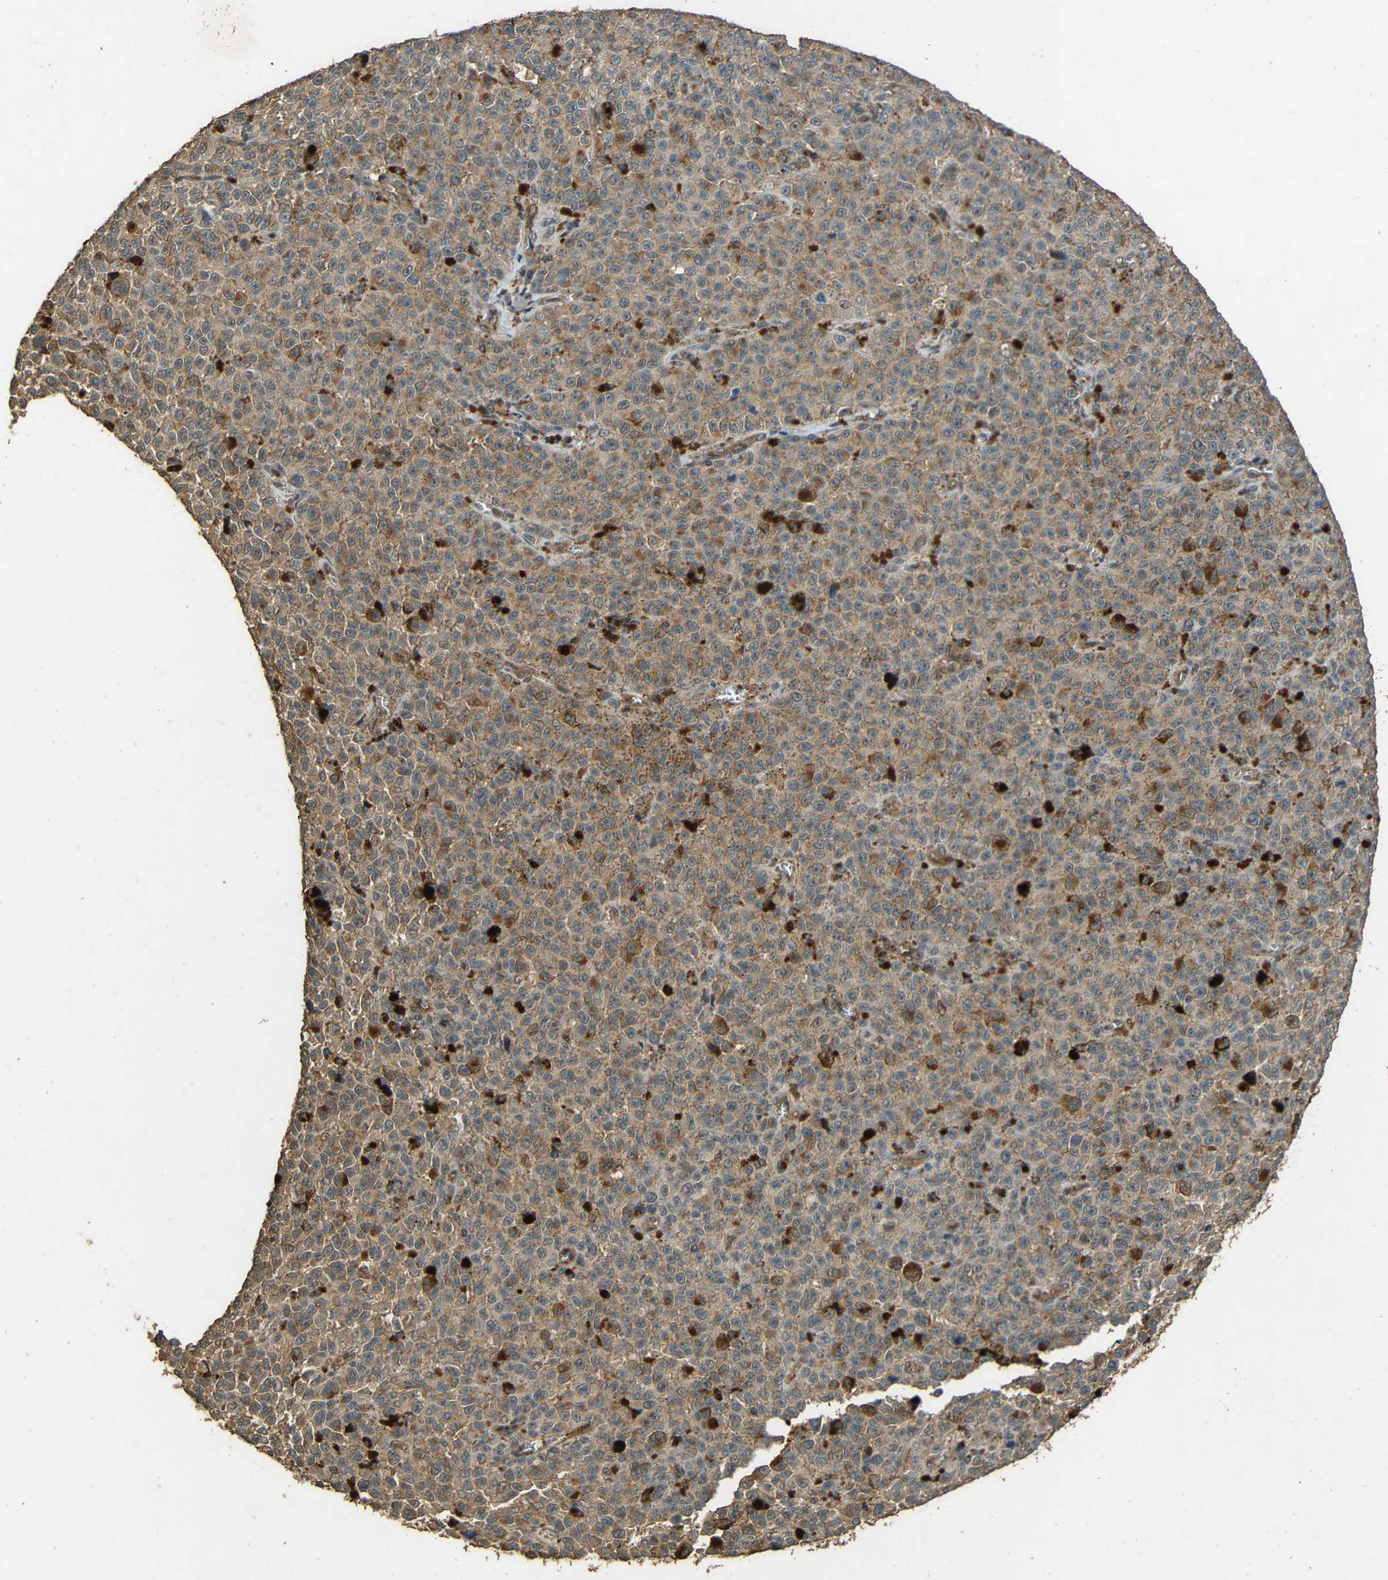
{"staining": {"intensity": "moderate", "quantity": ">75%", "location": "cytoplasmic/membranous"}, "tissue": "melanoma", "cell_type": "Tumor cells", "image_type": "cancer", "snomed": [{"axis": "morphology", "description": "Malignant melanoma, NOS"}, {"axis": "topography", "description": "Skin"}], "caption": "IHC of melanoma displays medium levels of moderate cytoplasmic/membranous expression in about >75% of tumor cells. The protein of interest is stained brown, and the nuclei are stained in blue (DAB (3,3'-diaminobenzidine) IHC with brightfield microscopy, high magnification).", "gene": "PDE5A", "patient": {"sex": "female", "age": 82}}